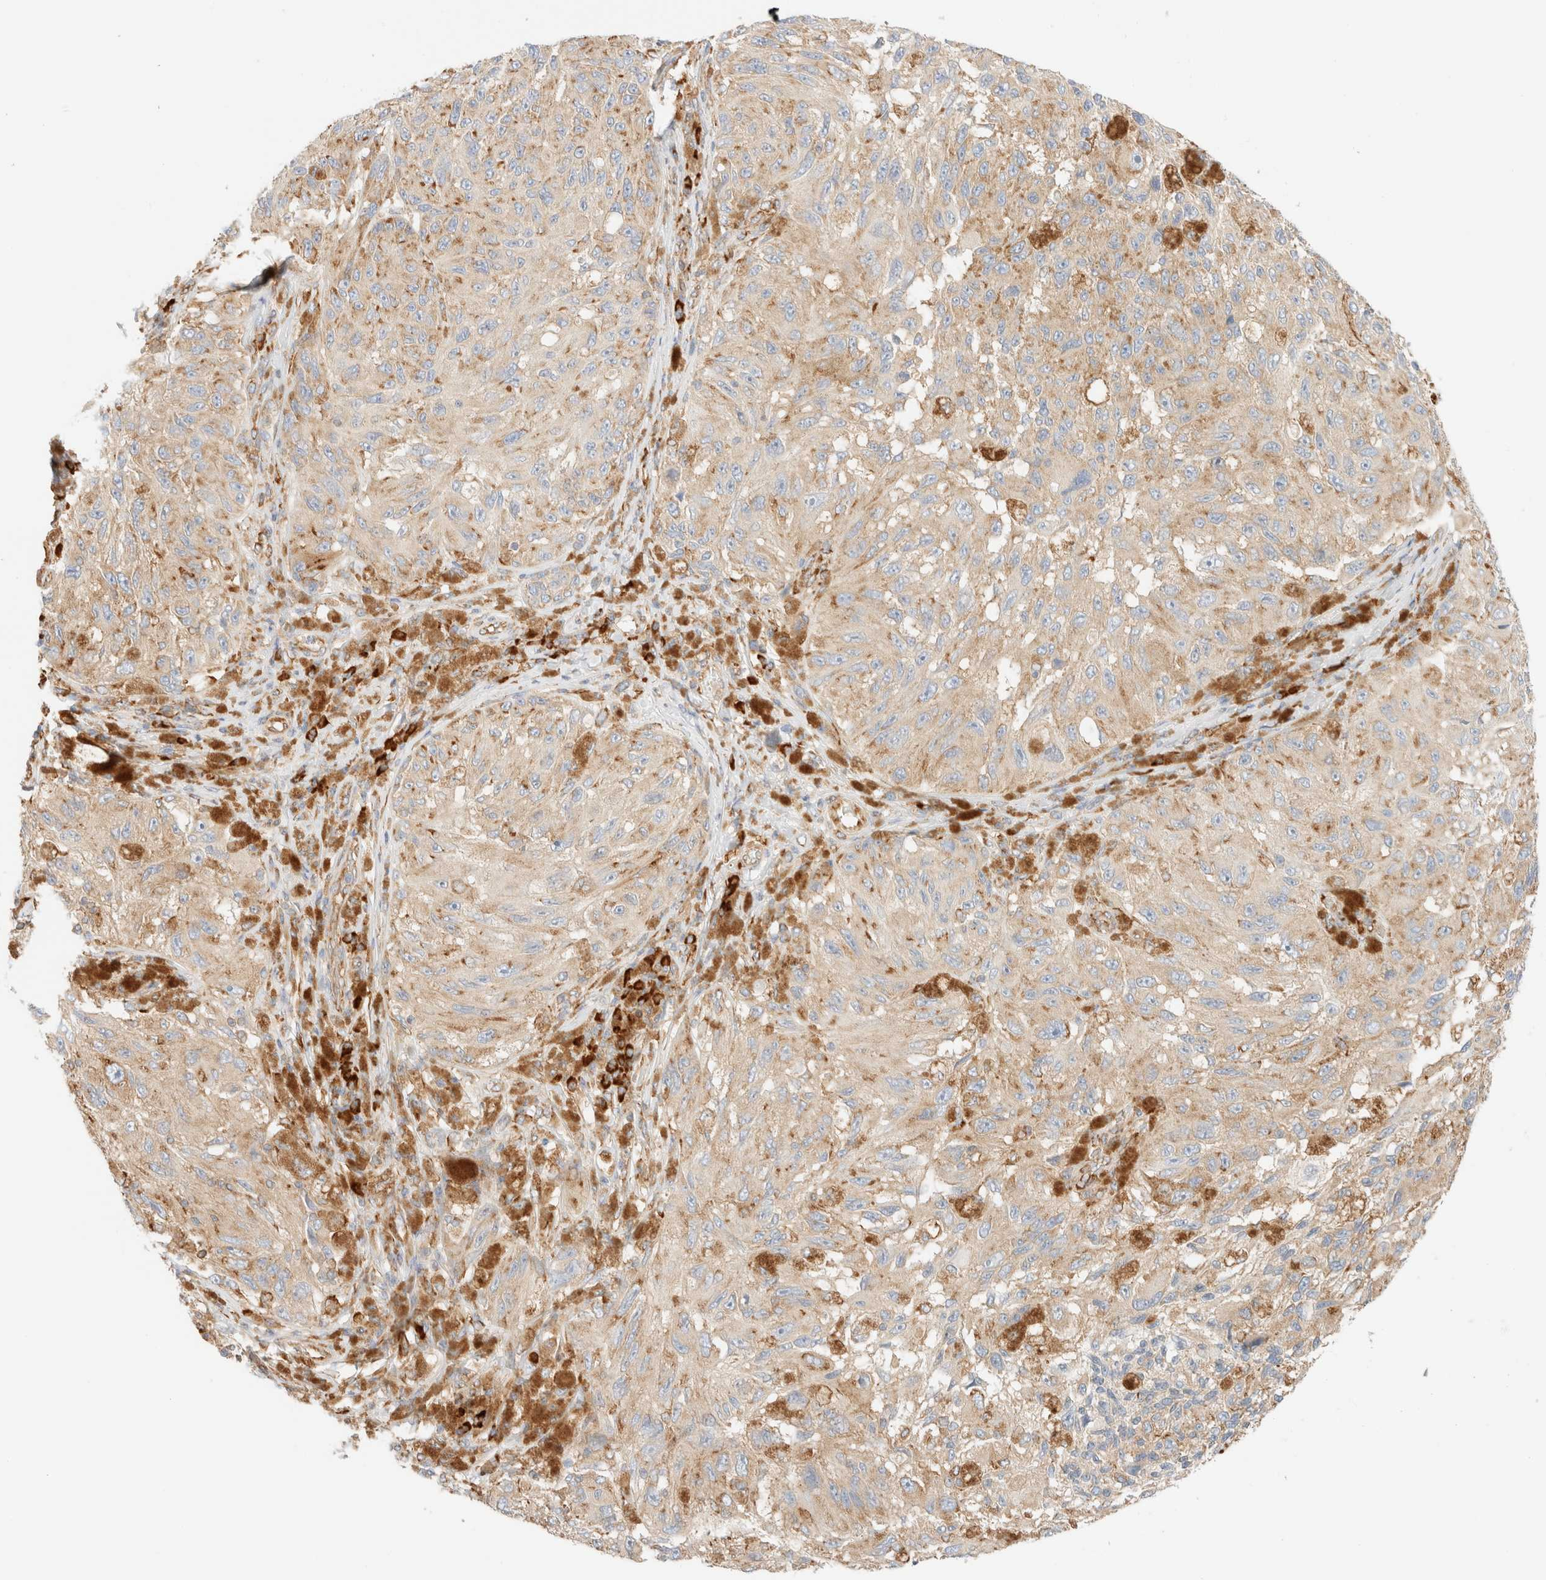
{"staining": {"intensity": "weak", "quantity": "25%-75%", "location": "cytoplasmic/membranous"}, "tissue": "melanoma", "cell_type": "Tumor cells", "image_type": "cancer", "snomed": [{"axis": "morphology", "description": "Malignant melanoma, NOS"}, {"axis": "topography", "description": "Skin"}], "caption": "Human melanoma stained for a protein (brown) exhibits weak cytoplasmic/membranous positive positivity in approximately 25%-75% of tumor cells.", "gene": "ZC2HC1A", "patient": {"sex": "female", "age": 73}}